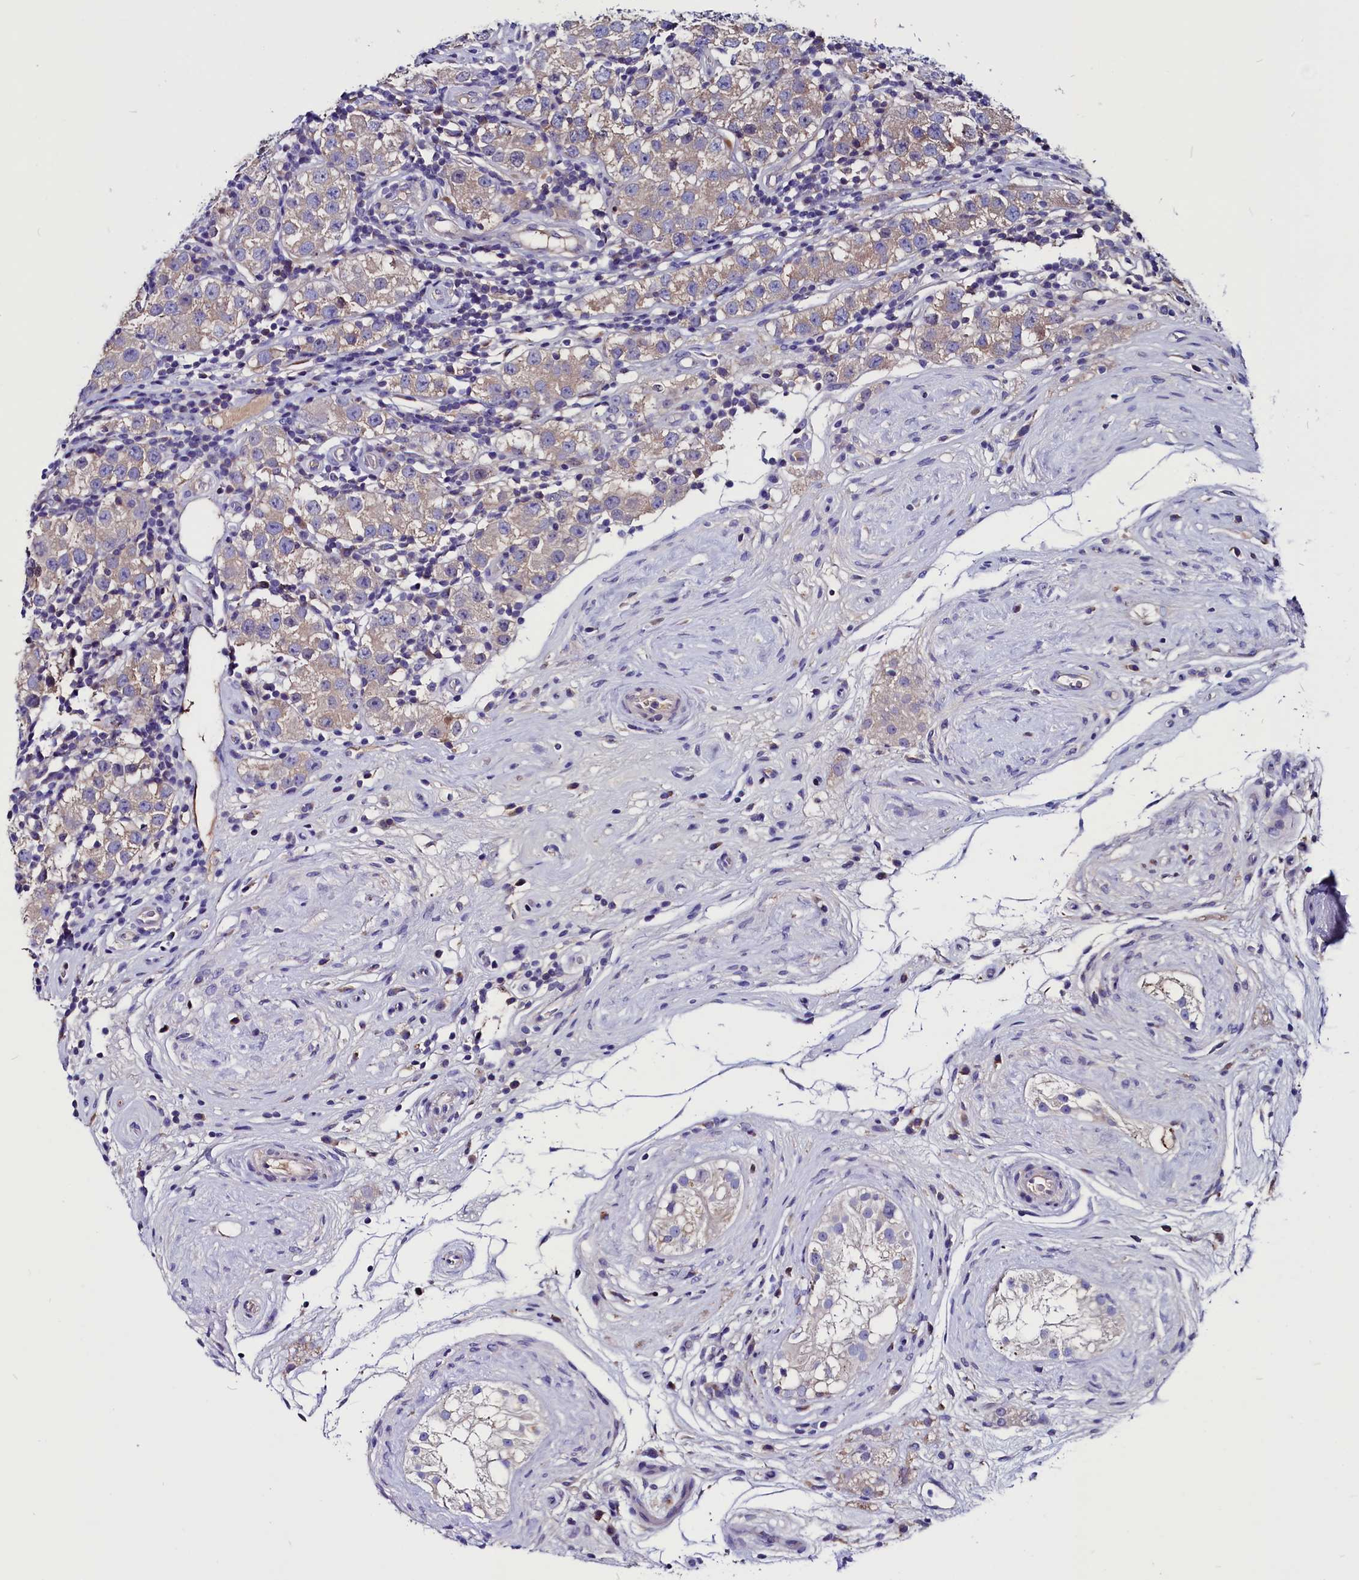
{"staining": {"intensity": "weak", "quantity": "25%-75%", "location": "cytoplasmic/membranous"}, "tissue": "testis cancer", "cell_type": "Tumor cells", "image_type": "cancer", "snomed": [{"axis": "morphology", "description": "Seminoma, NOS"}, {"axis": "topography", "description": "Testis"}], "caption": "Testis seminoma stained with a brown dye exhibits weak cytoplasmic/membranous positive expression in about 25%-75% of tumor cells.", "gene": "CCBE1", "patient": {"sex": "male", "age": 34}}